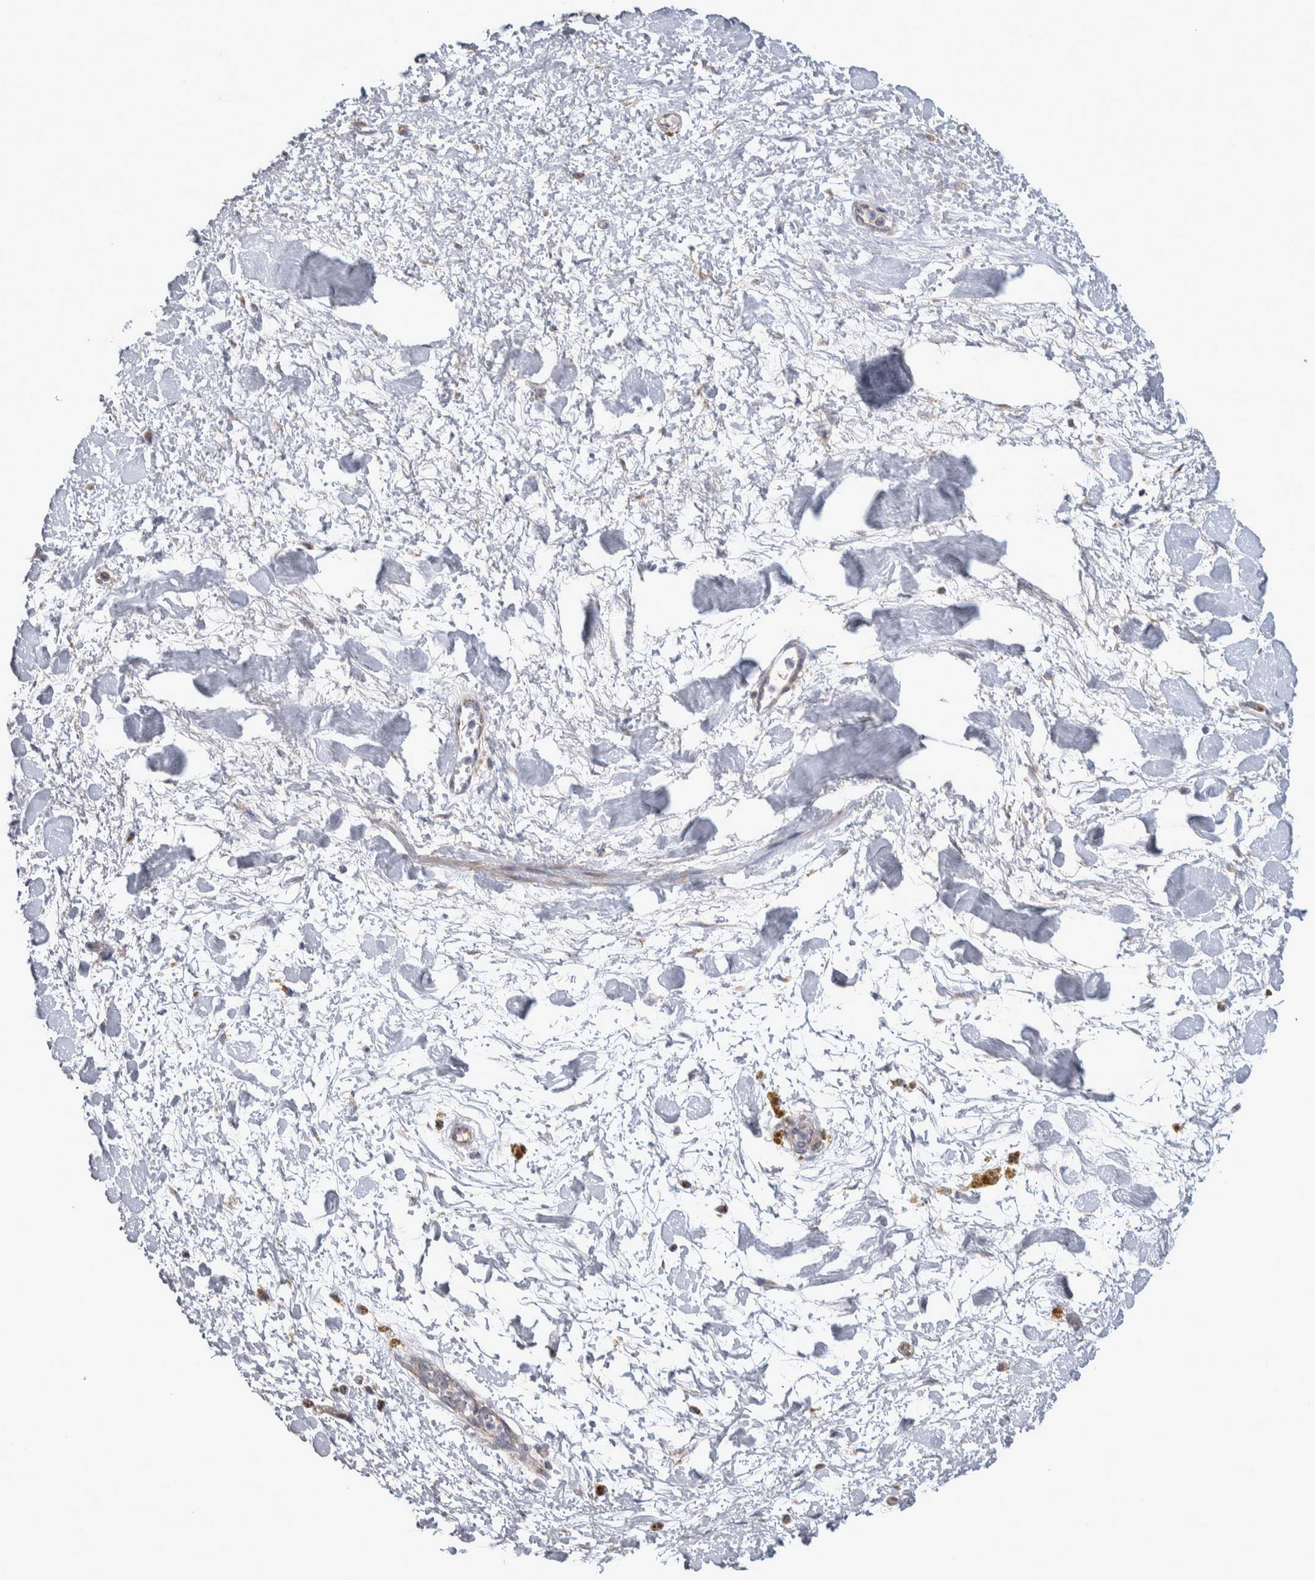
{"staining": {"intensity": "negative", "quantity": "none", "location": "none"}, "tissue": "soft tissue", "cell_type": "Fibroblasts", "image_type": "normal", "snomed": [{"axis": "morphology", "description": "Normal tissue, NOS"}, {"axis": "topography", "description": "Kidney"}, {"axis": "topography", "description": "Peripheral nerve tissue"}], "caption": "Immunohistochemical staining of benign human soft tissue displays no significant staining in fibroblasts.", "gene": "SCO1", "patient": {"sex": "male", "age": 7}}